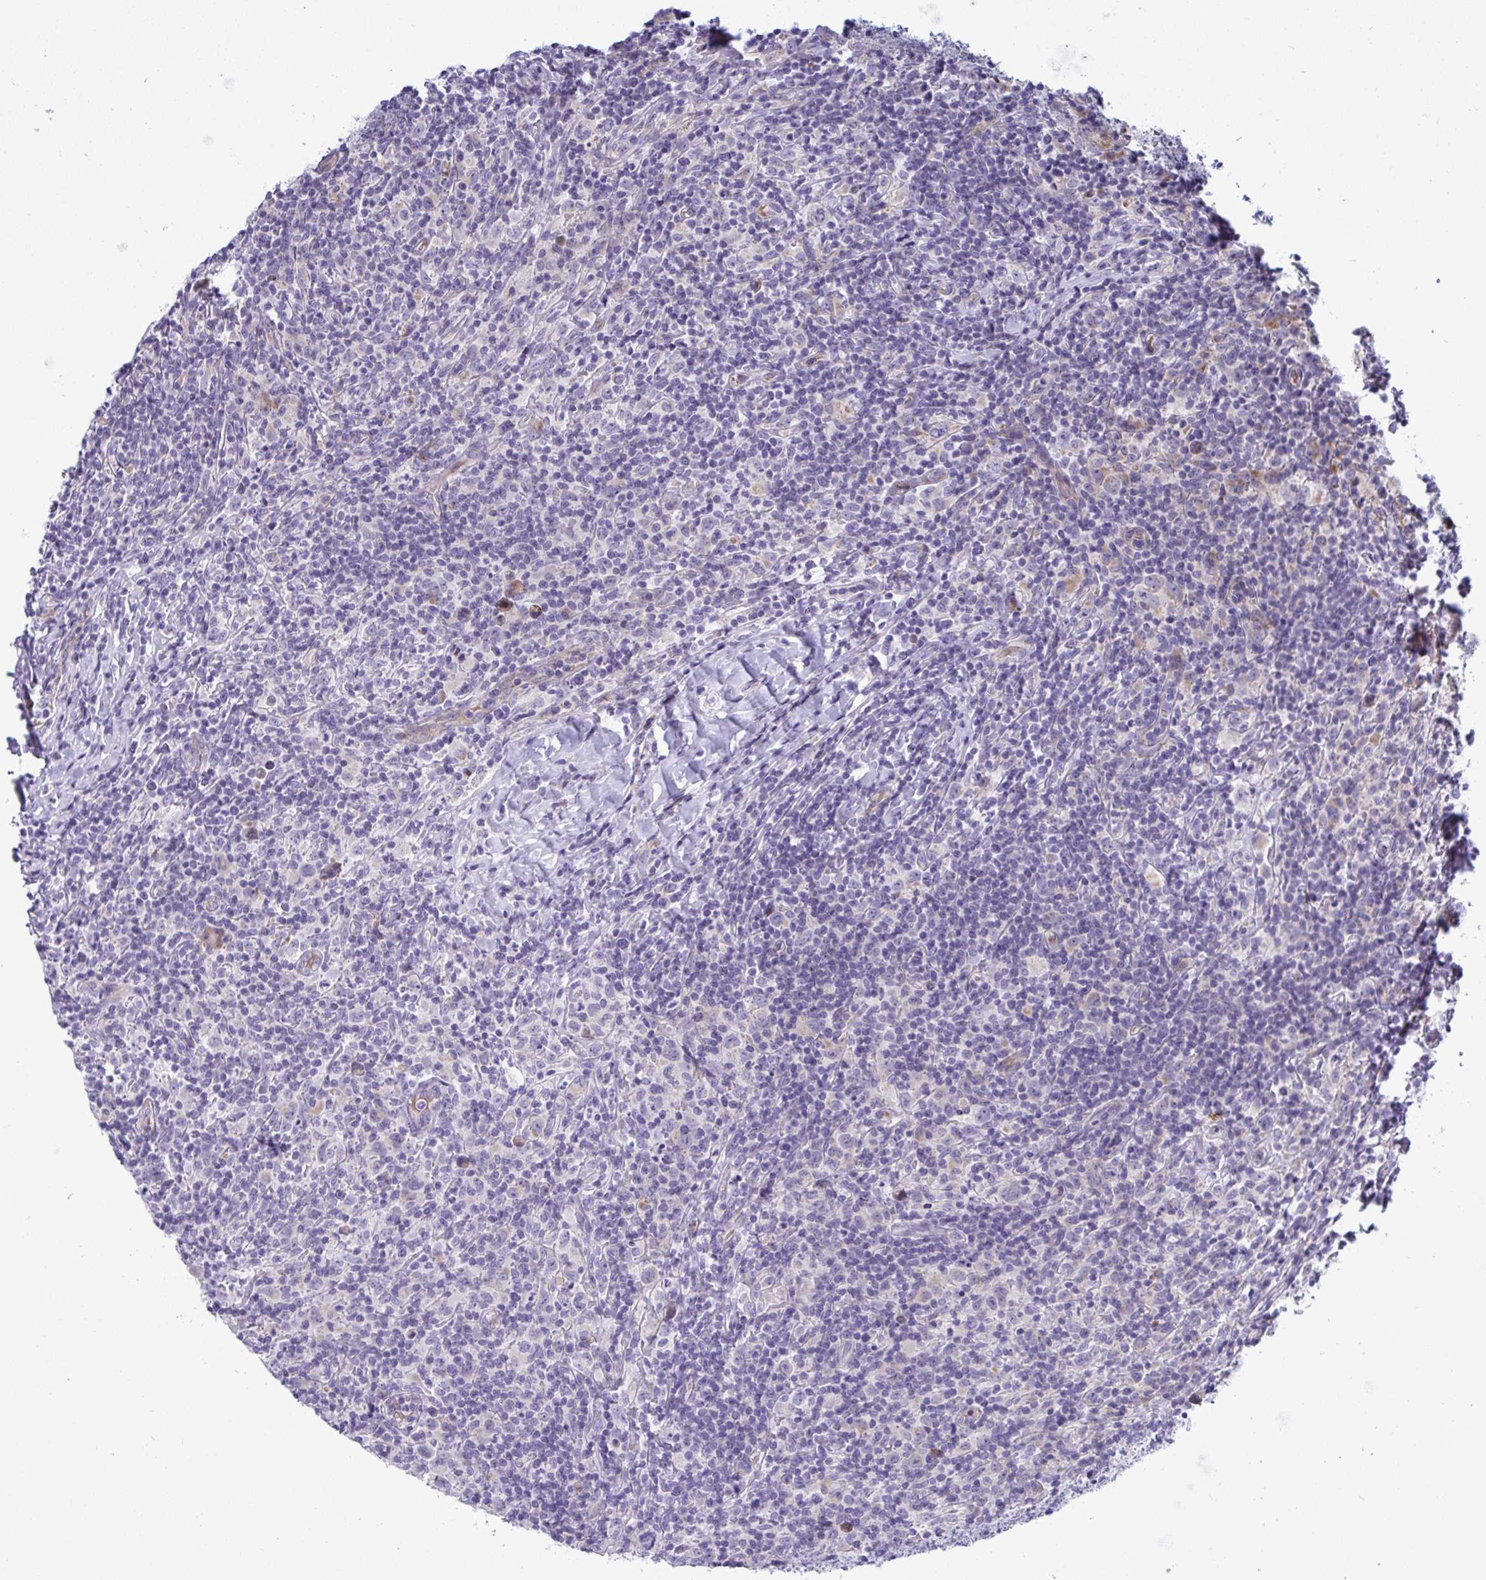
{"staining": {"intensity": "negative", "quantity": "none", "location": "none"}, "tissue": "lymphoma", "cell_type": "Tumor cells", "image_type": "cancer", "snomed": [{"axis": "morphology", "description": "Hodgkin's disease, NOS"}, {"axis": "topography", "description": "Lymph node"}], "caption": "Human lymphoma stained for a protein using IHC exhibits no staining in tumor cells.", "gene": "NTN1", "patient": {"sex": "female", "age": 18}}